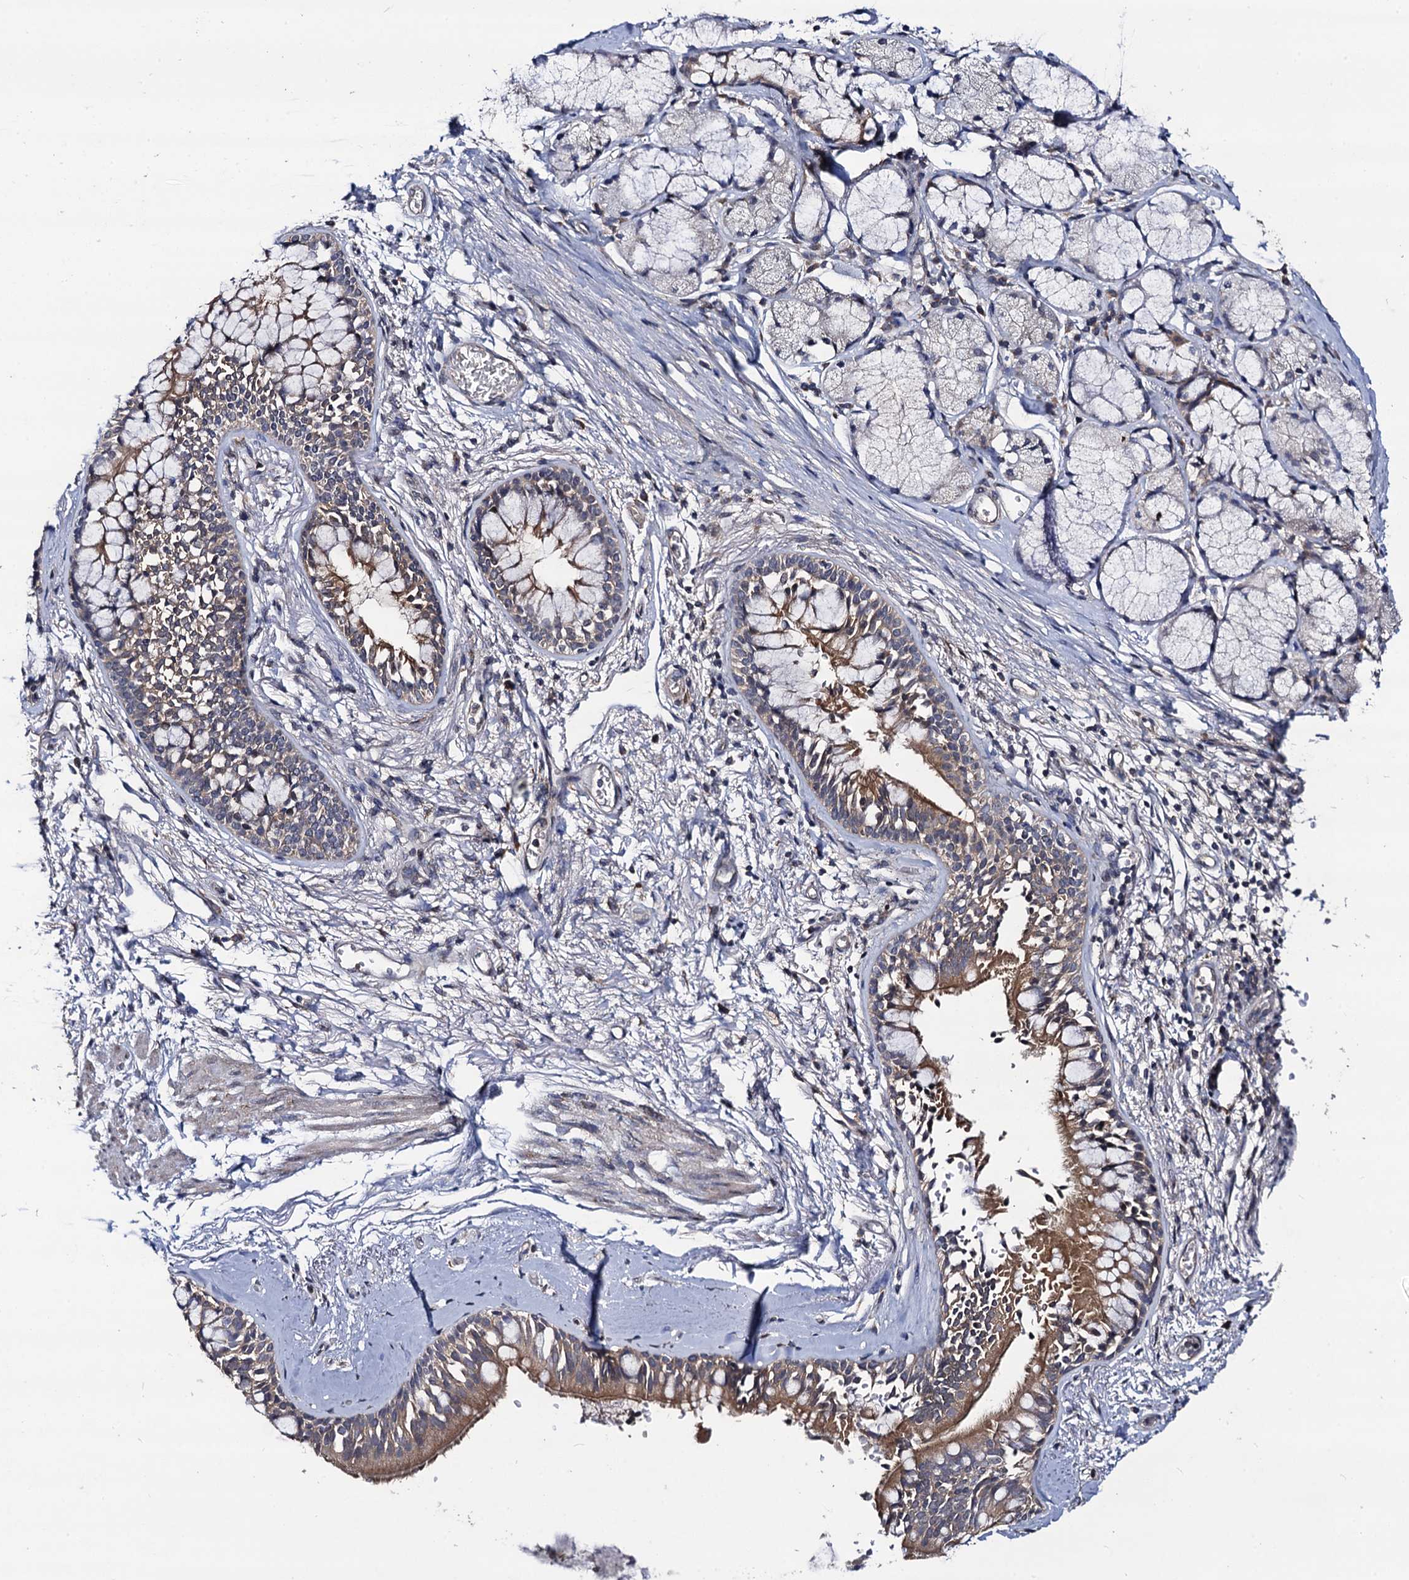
{"staining": {"intensity": "moderate", "quantity": ">75%", "location": "cytoplasmic/membranous"}, "tissue": "bronchus", "cell_type": "Respiratory epithelial cells", "image_type": "normal", "snomed": [{"axis": "morphology", "description": "Normal tissue, NOS"}, {"axis": "morphology", "description": "Inflammation, NOS"}, {"axis": "topography", "description": "Cartilage tissue"}, {"axis": "topography", "description": "Bronchus"}, {"axis": "topography", "description": "Lung"}], "caption": "High-magnification brightfield microscopy of benign bronchus stained with DAB (brown) and counterstained with hematoxylin (blue). respiratory epithelial cells exhibit moderate cytoplasmic/membranous positivity is present in approximately>75% of cells. (DAB IHC with brightfield microscopy, high magnification).", "gene": "VPS37D", "patient": {"sex": "female", "age": 64}}